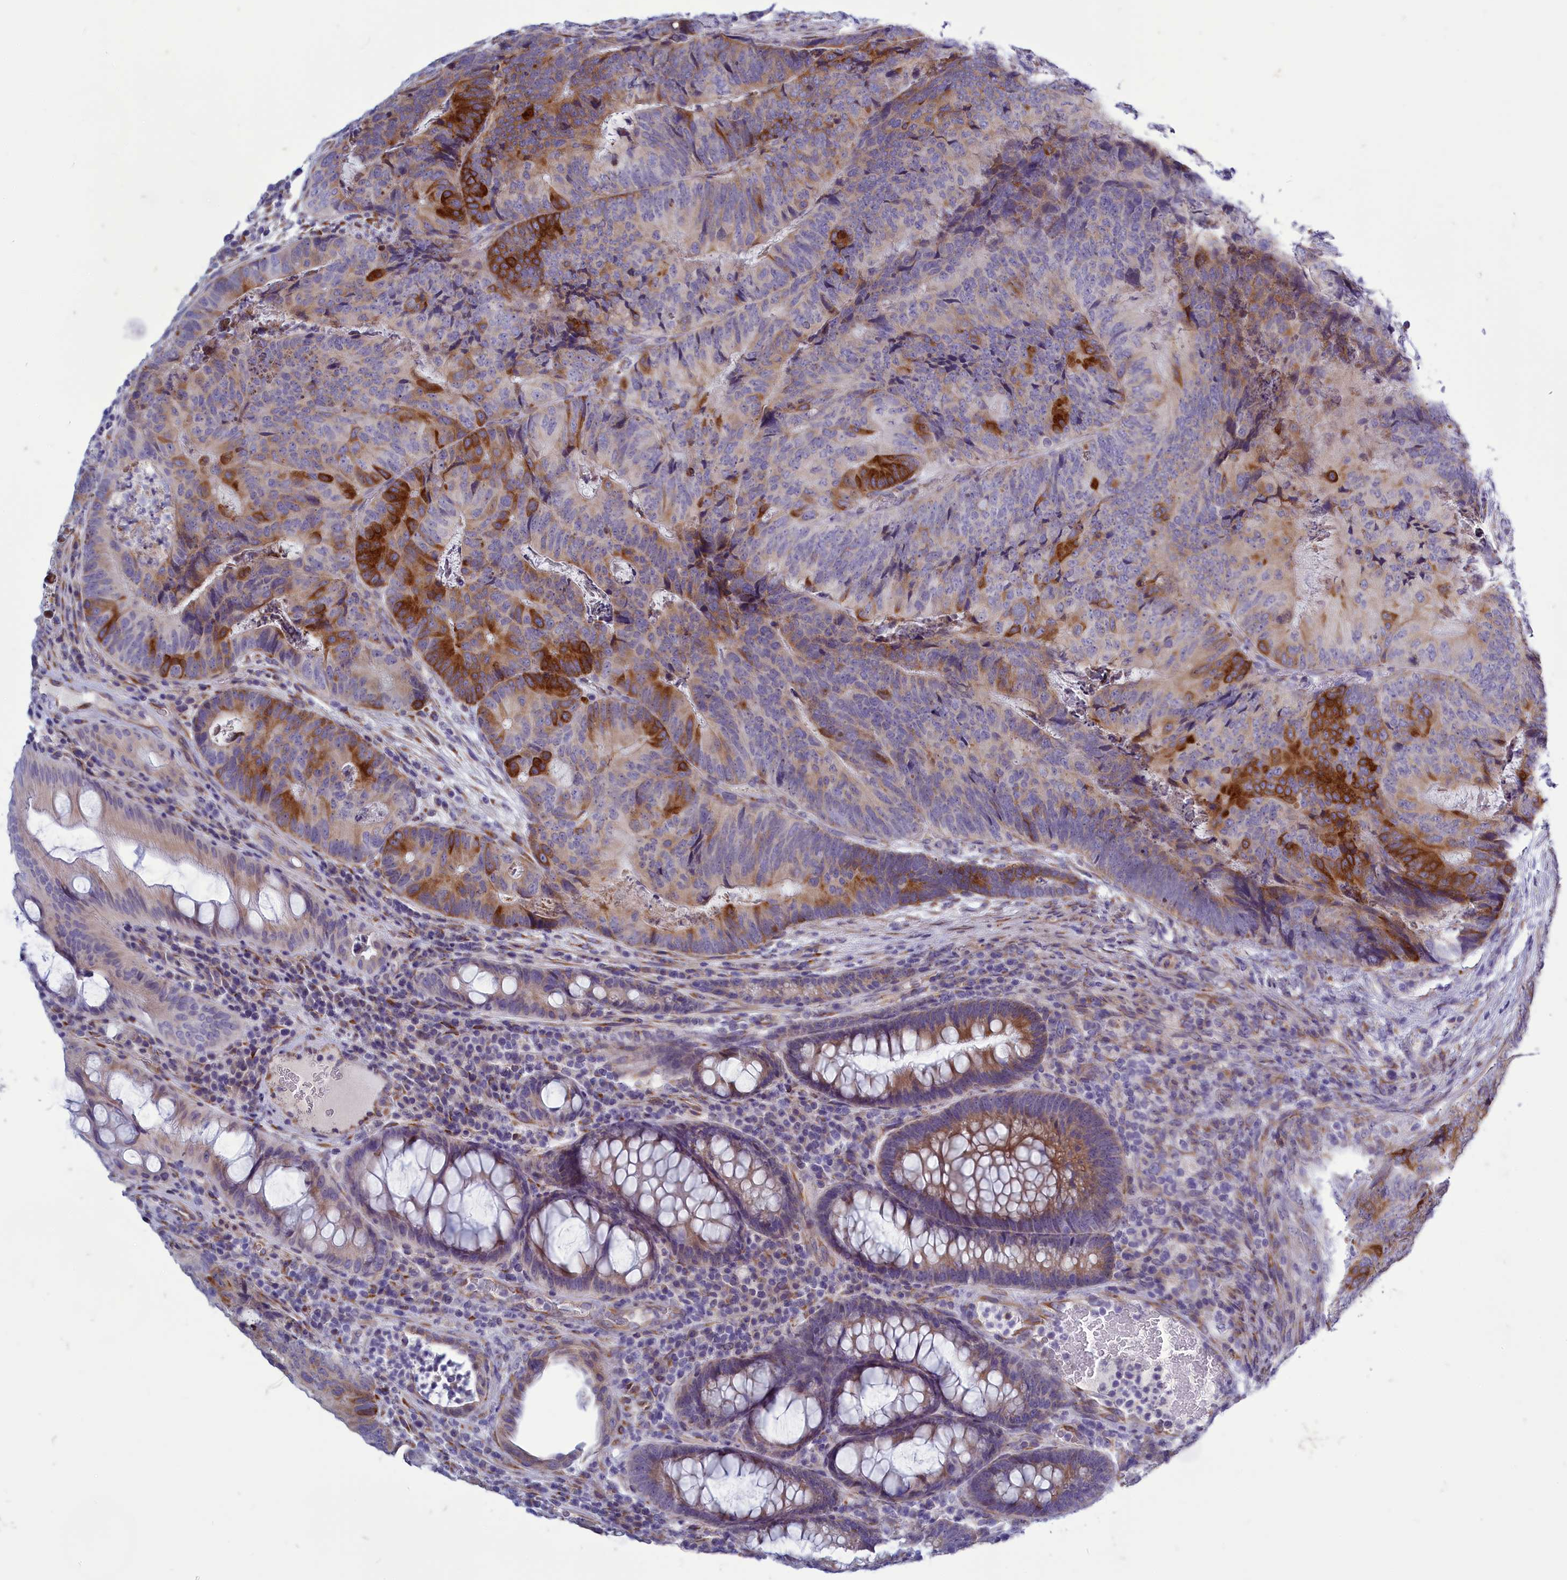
{"staining": {"intensity": "strong", "quantity": "25%-75%", "location": "cytoplasmic/membranous"}, "tissue": "colorectal cancer", "cell_type": "Tumor cells", "image_type": "cancer", "snomed": [{"axis": "morphology", "description": "Adenocarcinoma, NOS"}, {"axis": "topography", "description": "Colon"}], "caption": "Immunohistochemistry (IHC) image of human colorectal cancer (adenocarcinoma) stained for a protein (brown), which exhibits high levels of strong cytoplasmic/membranous positivity in about 25%-75% of tumor cells.", "gene": "CENATAC", "patient": {"sex": "female", "age": 67}}